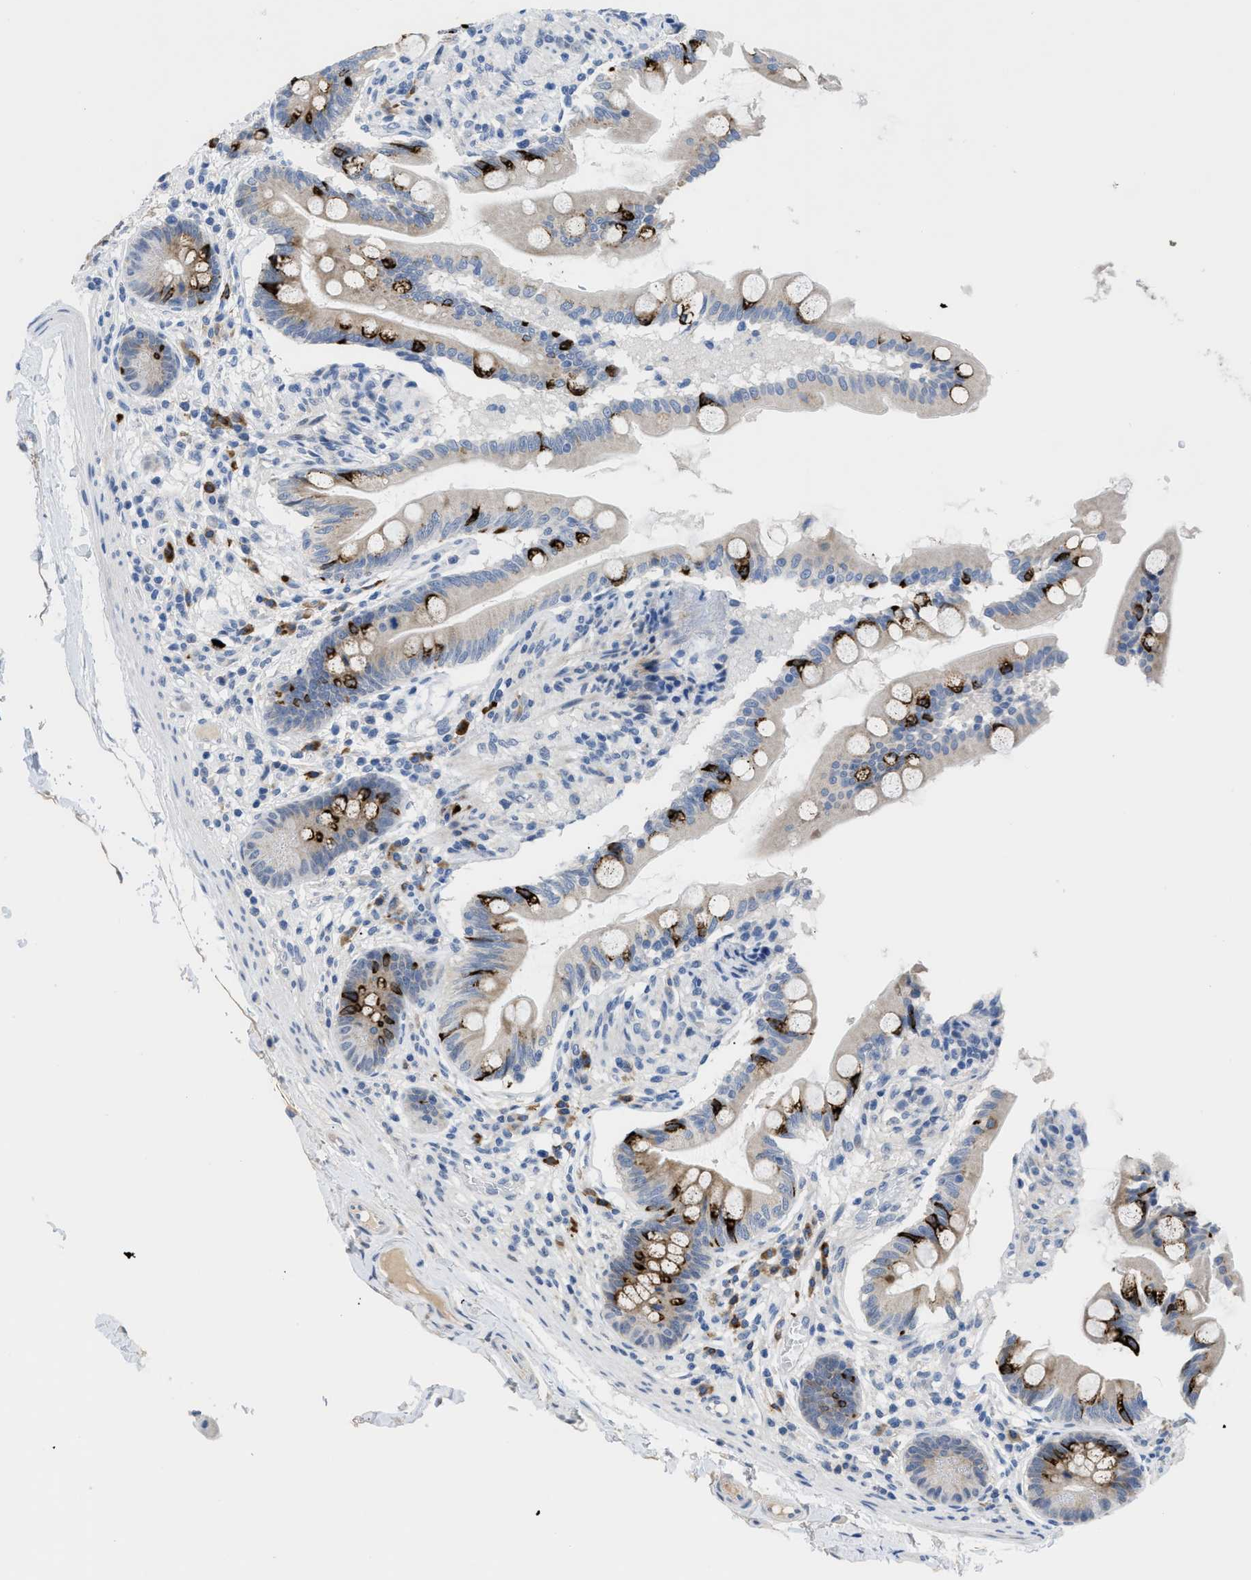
{"staining": {"intensity": "strong", "quantity": "<25%", "location": "cytoplasmic/membranous"}, "tissue": "small intestine", "cell_type": "Glandular cells", "image_type": "normal", "snomed": [{"axis": "morphology", "description": "Normal tissue, NOS"}, {"axis": "topography", "description": "Small intestine"}], "caption": "Small intestine stained for a protein (brown) shows strong cytoplasmic/membranous positive expression in about <25% of glandular cells.", "gene": "OR9K2", "patient": {"sex": "female", "age": 56}}